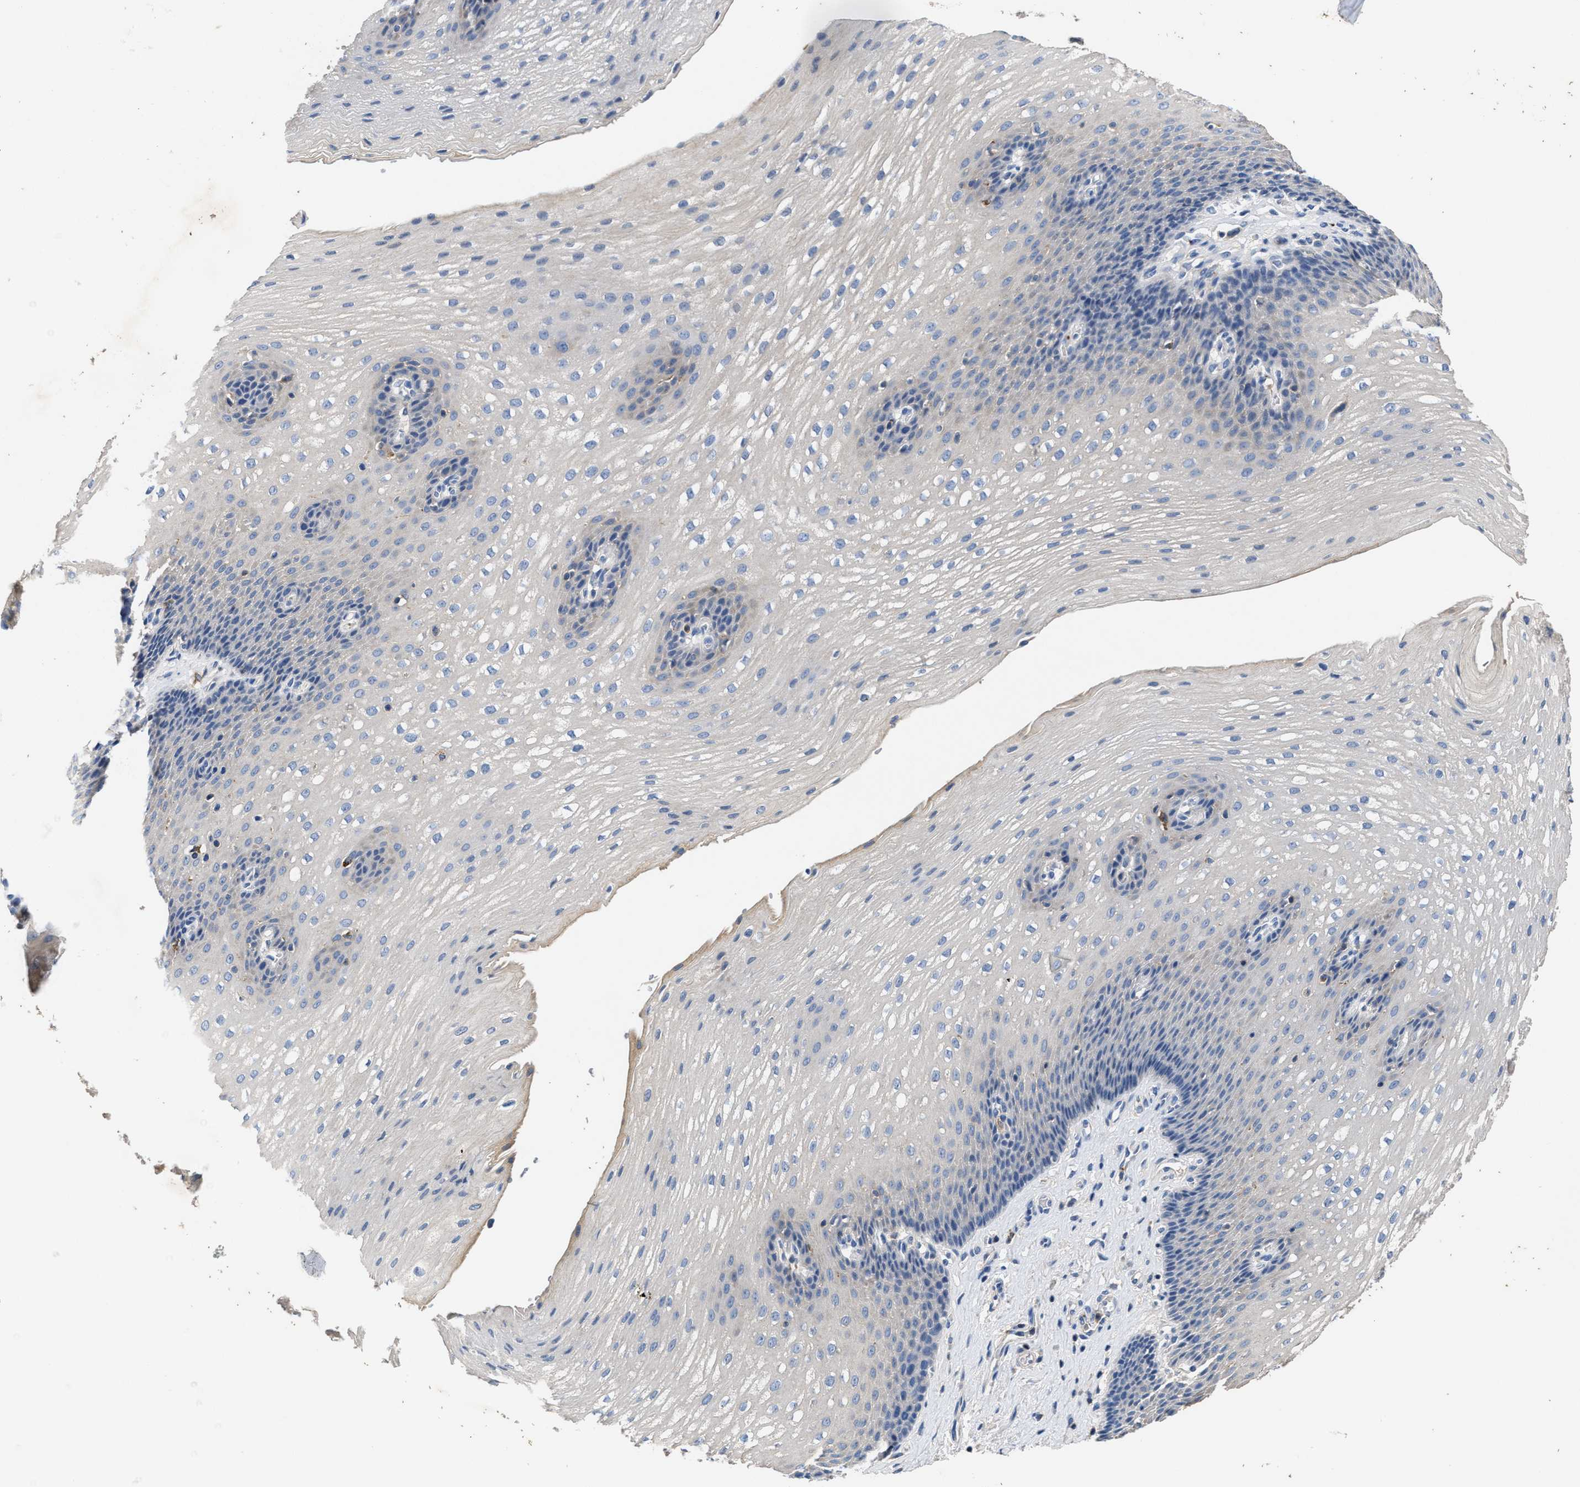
{"staining": {"intensity": "negative", "quantity": "none", "location": "none"}, "tissue": "esophagus", "cell_type": "Squamous epithelial cells", "image_type": "normal", "snomed": [{"axis": "morphology", "description": "Normal tissue, NOS"}, {"axis": "topography", "description": "Esophagus"}], "caption": "A high-resolution histopathology image shows IHC staining of normal esophagus, which displays no significant positivity in squamous epithelial cells.", "gene": "CCDC171", "patient": {"sex": "male", "age": 48}}